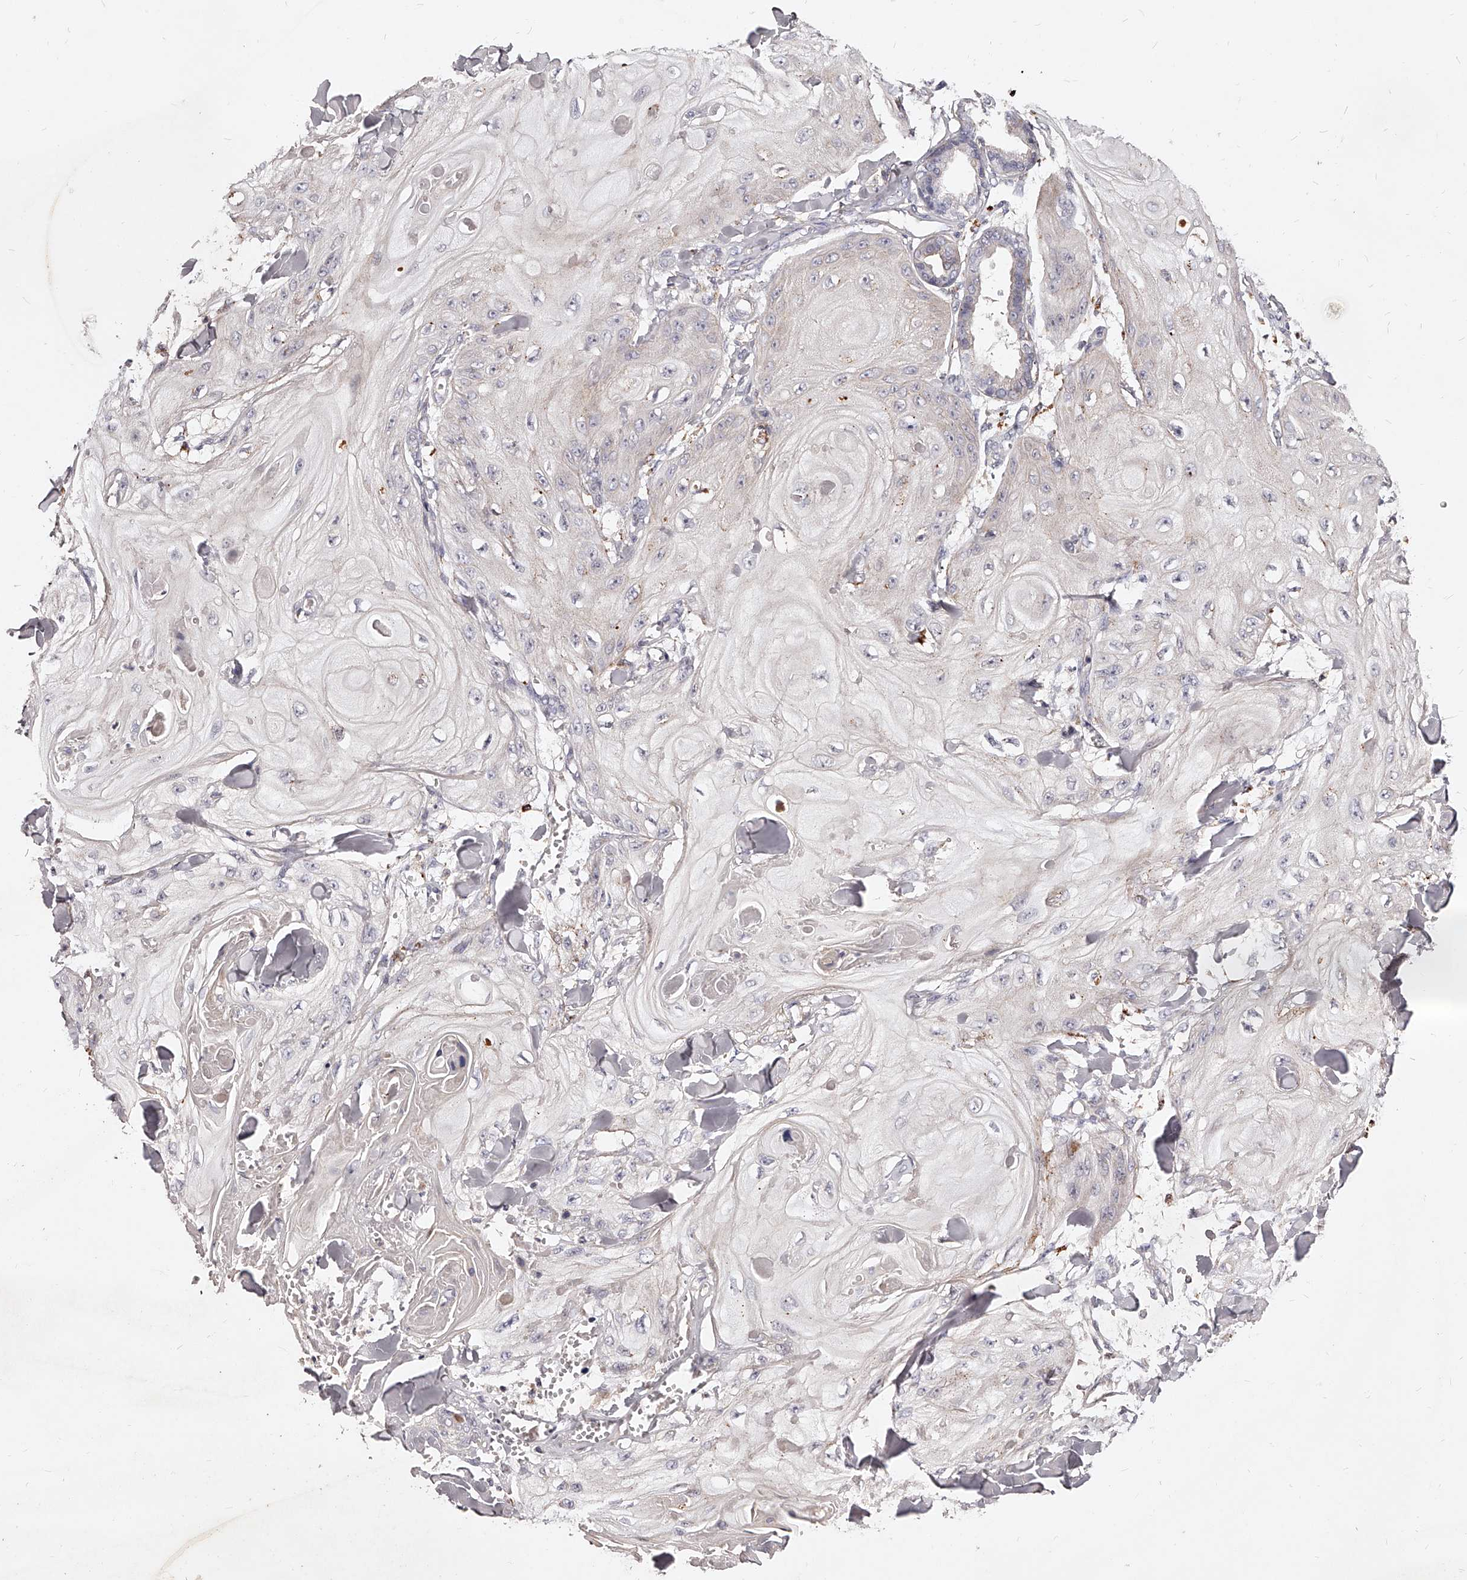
{"staining": {"intensity": "negative", "quantity": "none", "location": "none"}, "tissue": "skin cancer", "cell_type": "Tumor cells", "image_type": "cancer", "snomed": [{"axis": "morphology", "description": "Squamous cell carcinoma, NOS"}, {"axis": "topography", "description": "Skin"}], "caption": "Immunohistochemistry photomicrograph of human skin squamous cell carcinoma stained for a protein (brown), which displays no expression in tumor cells.", "gene": "PHACTR1", "patient": {"sex": "male", "age": 74}}